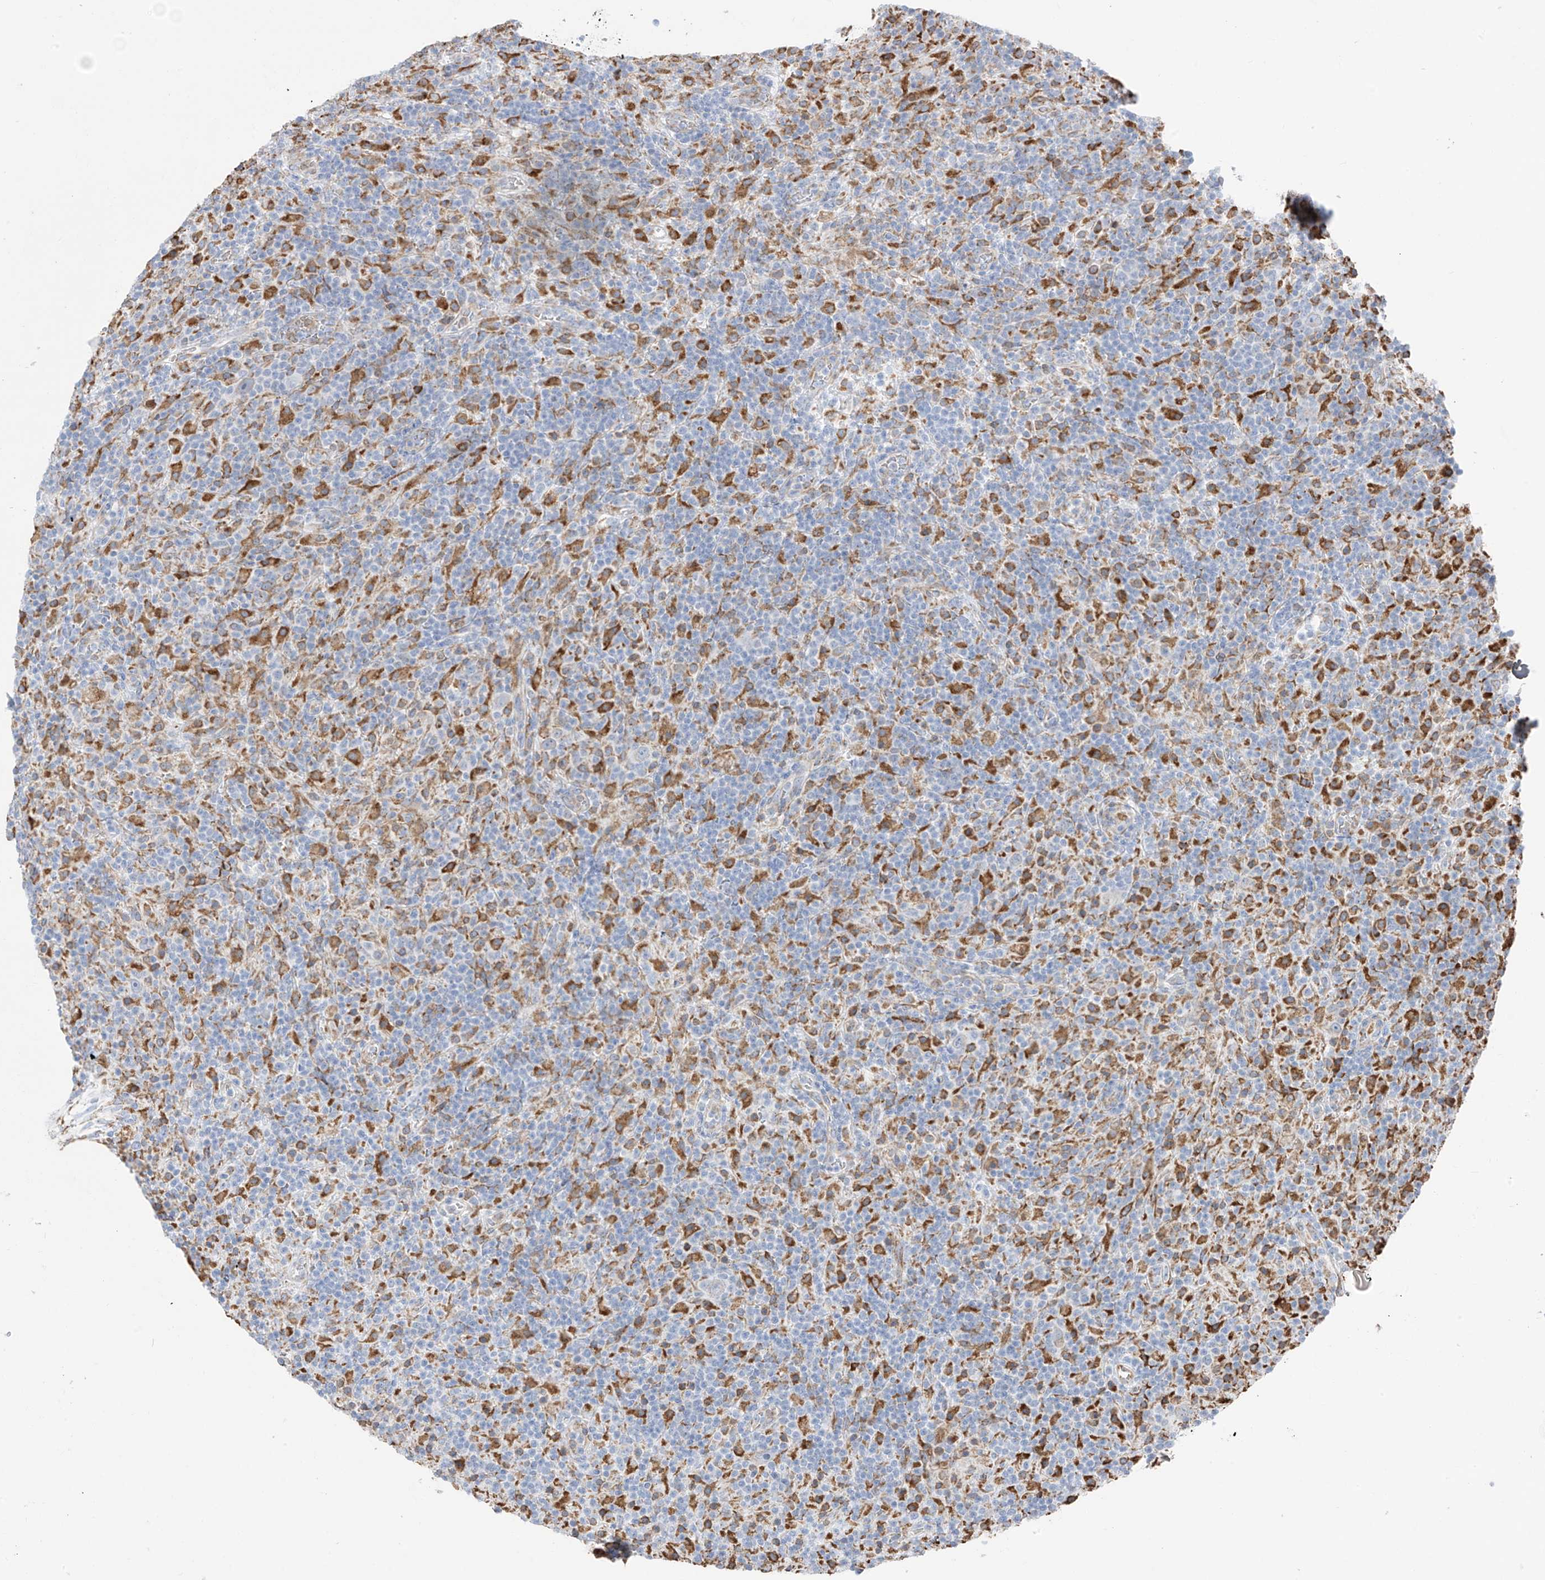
{"staining": {"intensity": "negative", "quantity": "none", "location": "none"}, "tissue": "lymphoma", "cell_type": "Tumor cells", "image_type": "cancer", "snomed": [{"axis": "morphology", "description": "Hodgkin's disease, NOS"}, {"axis": "topography", "description": "Lymph node"}], "caption": "There is no significant staining in tumor cells of lymphoma.", "gene": "ZNF354C", "patient": {"sex": "male", "age": 70}}